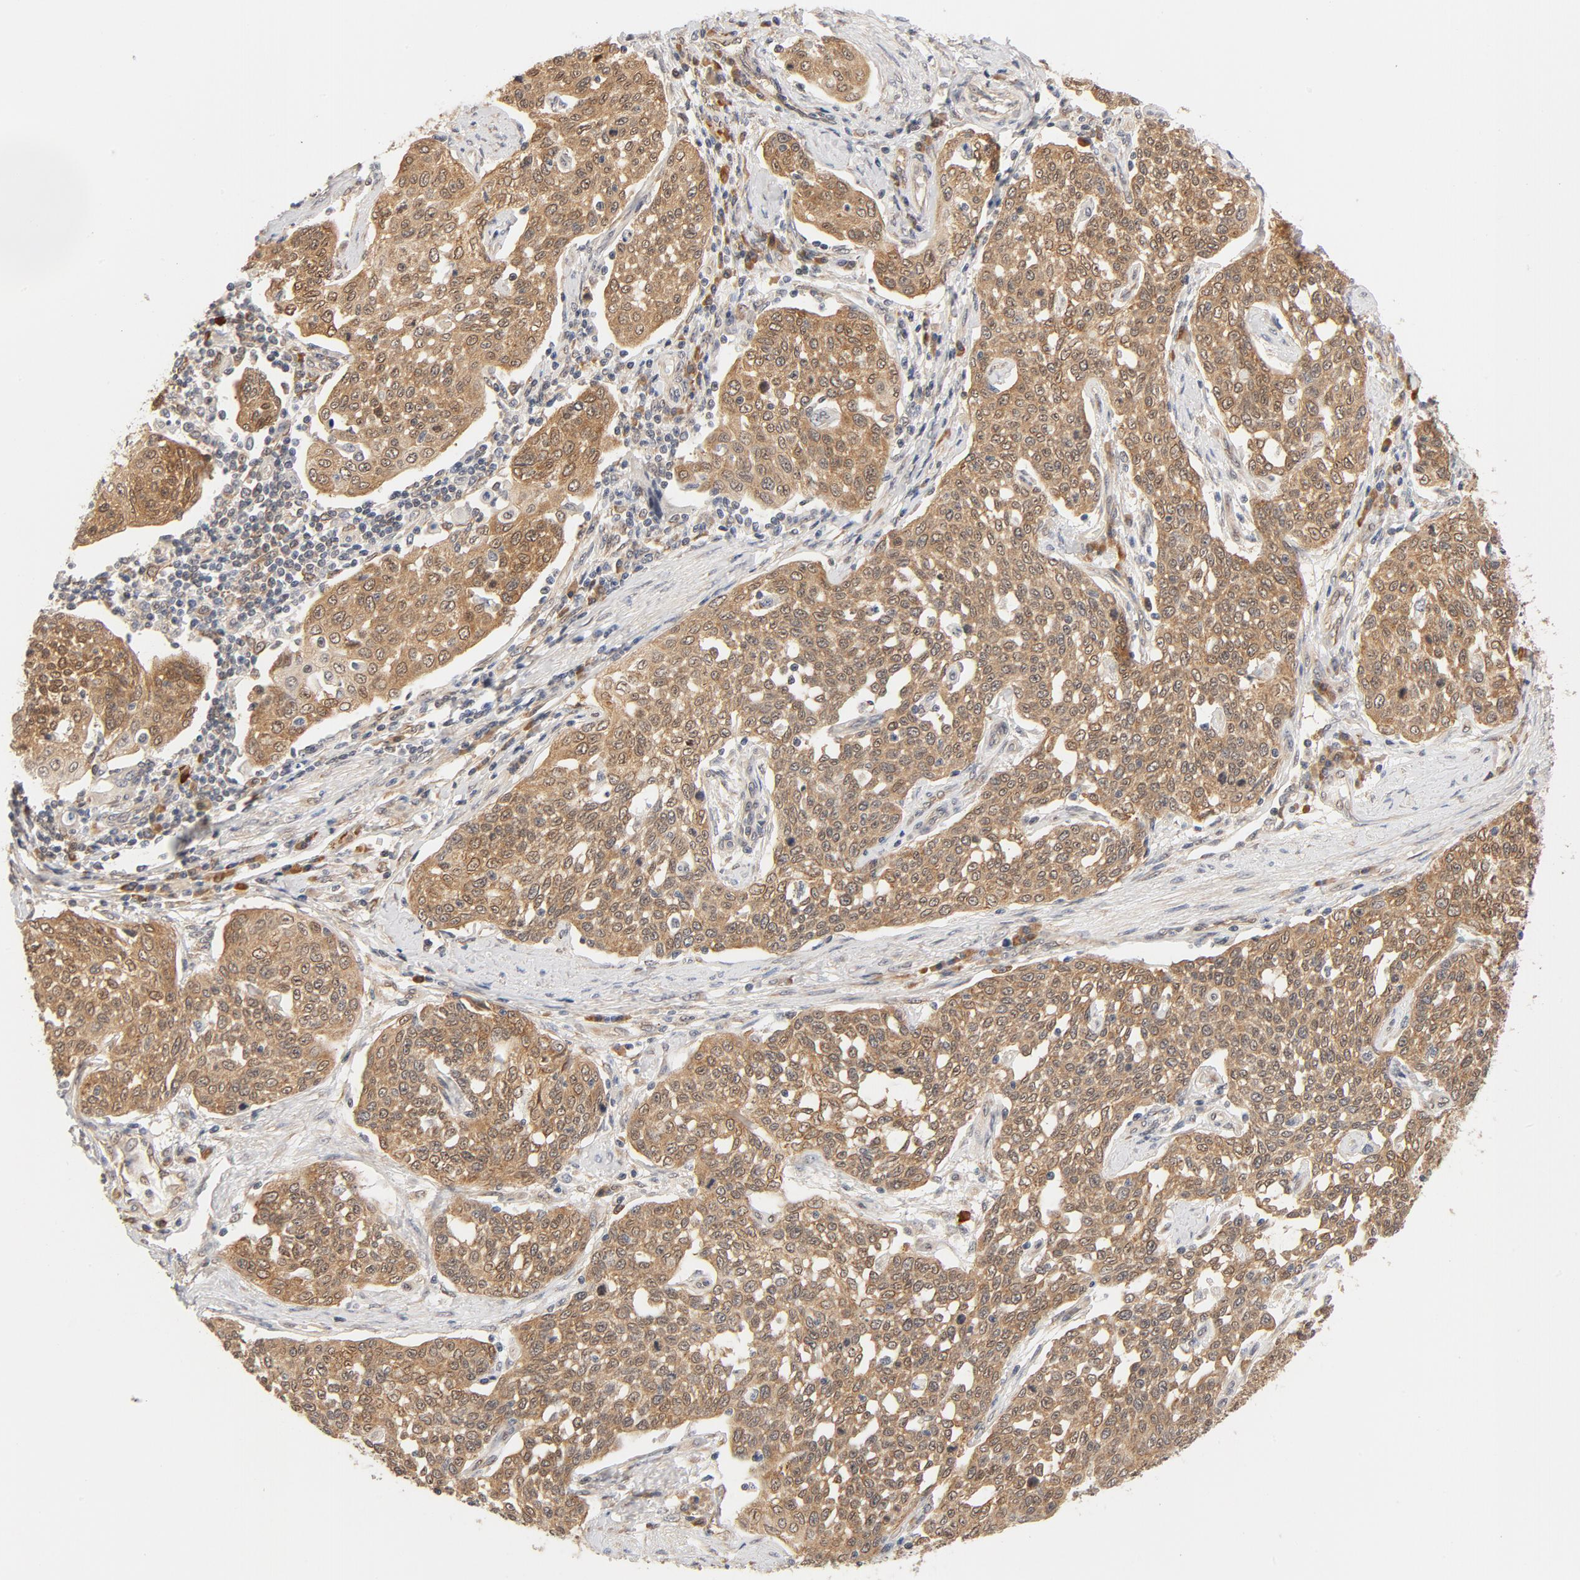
{"staining": {"intensity": "moderate", "quantity": ">75%", "location": "cytoplasmic/membranous"}, "tissue": "cervical cancer", "cell_type": "Tumor cells", "image_type": "cancer", "snomed": [{"axis": "morphology", "description": "Squamous cell carcinoma, NOS"}, {"axis": "topography", "description": "Cervix"}], "caption": "IHC staining of squamous cell carcinoma (cervical), which shows medium levels of moderate cytoplasmic/membranous positivity in about >75% of tumor cells indicating moderate cytoplasmic/membranous protein expression. The staining was performed using DAB (brown) for protein detection and nuclei were counterstained in hematoxylin (blue).", "gene": "EIF4E", "patient": {"sex": "female", "age": 34}}